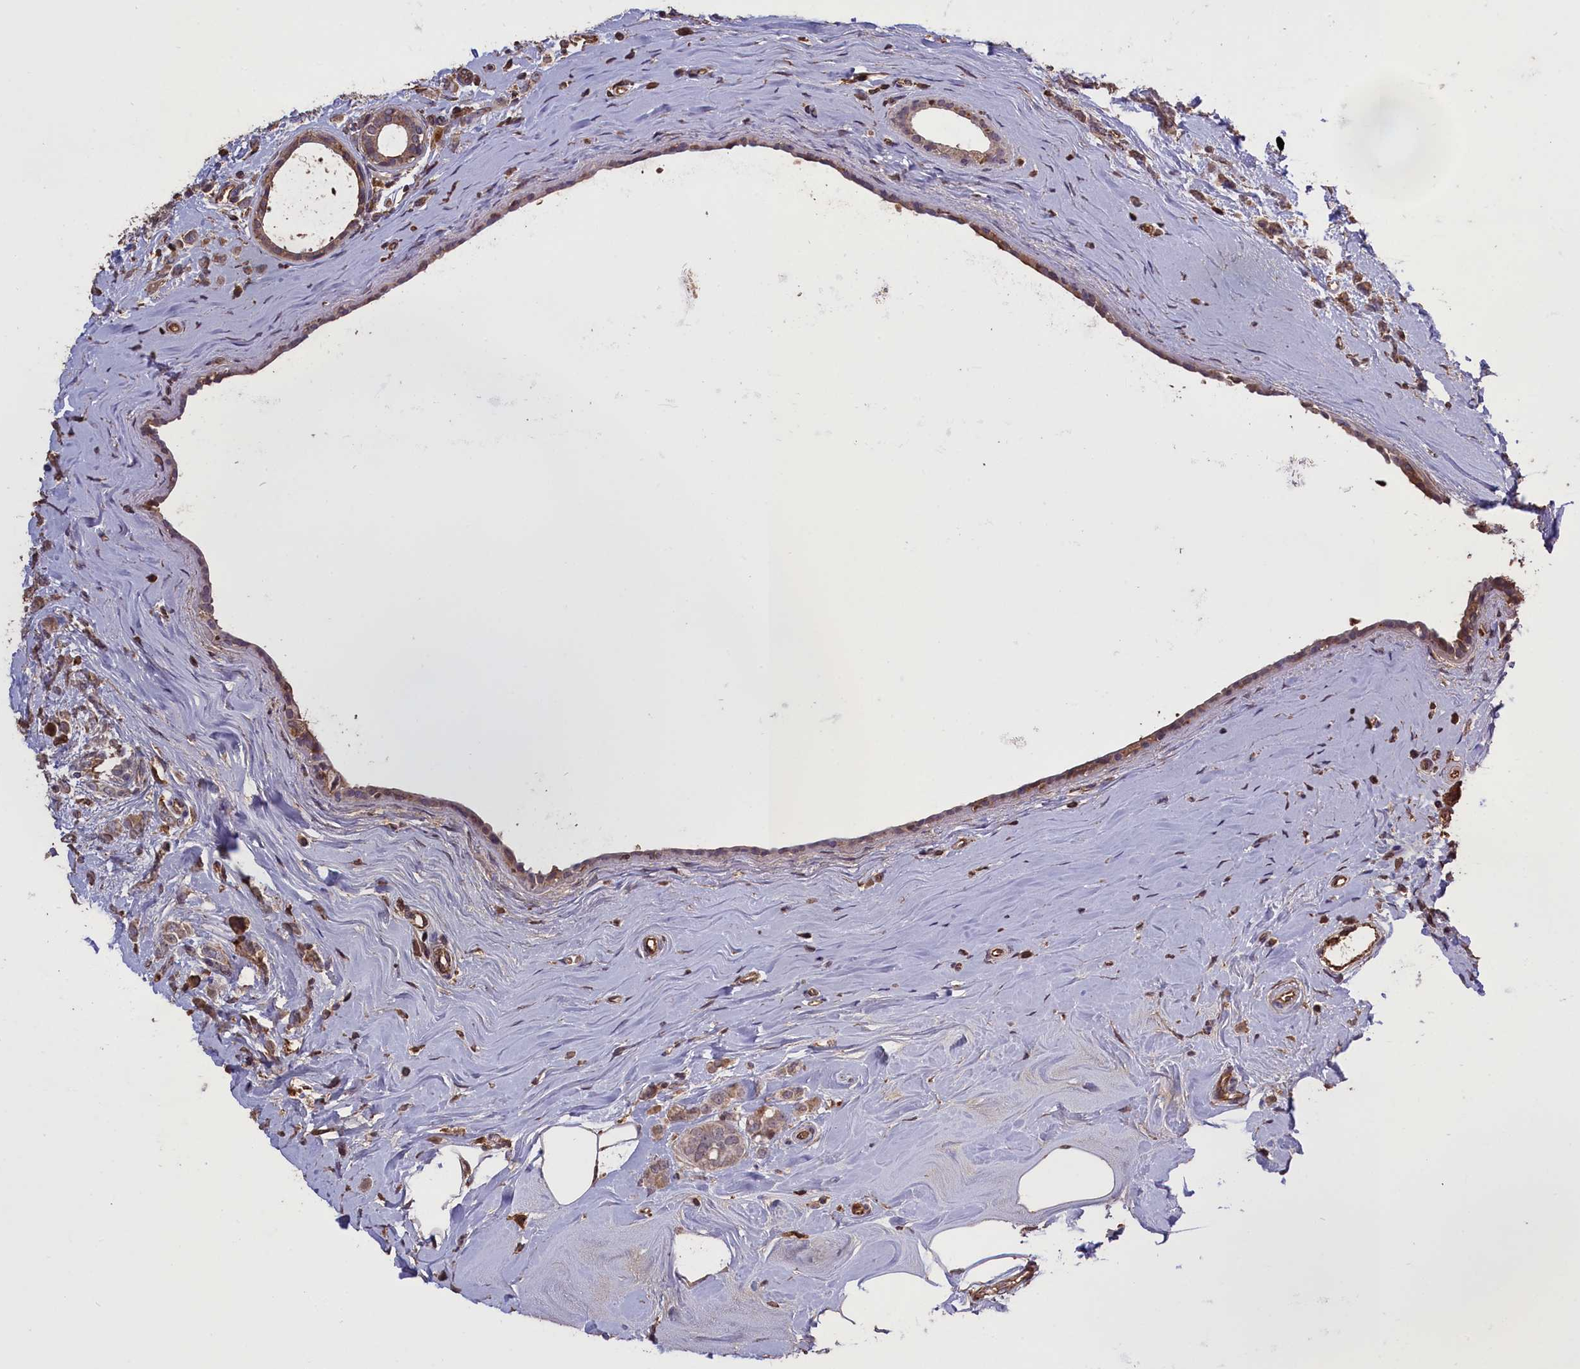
{"staining": {"intensity": "weak", "quantity": ">75%", "location": "cytoplasmic/membranous"}, "tissue": "breast cancer", "cell_type": "Tumor cells", "image_type": "cancer", "snomed": [{"axis": "morphology", "description": "Lobular carcinoma"}, {"axis": "topography", "description": "Breast"}], "caption": "Tumor cells exhibit weak cytoplasmic/membranous staining in about >75% of cells in breast cancer (lobular carcinoma). The staining was performed using DAB (3,3'-diaminobenzidine), with brown indicating positive protein expression. Nuclei are stained blue with hematoxylin.", "gene": "CLRN2", "patient": {"sex": "female", "age": 47}}